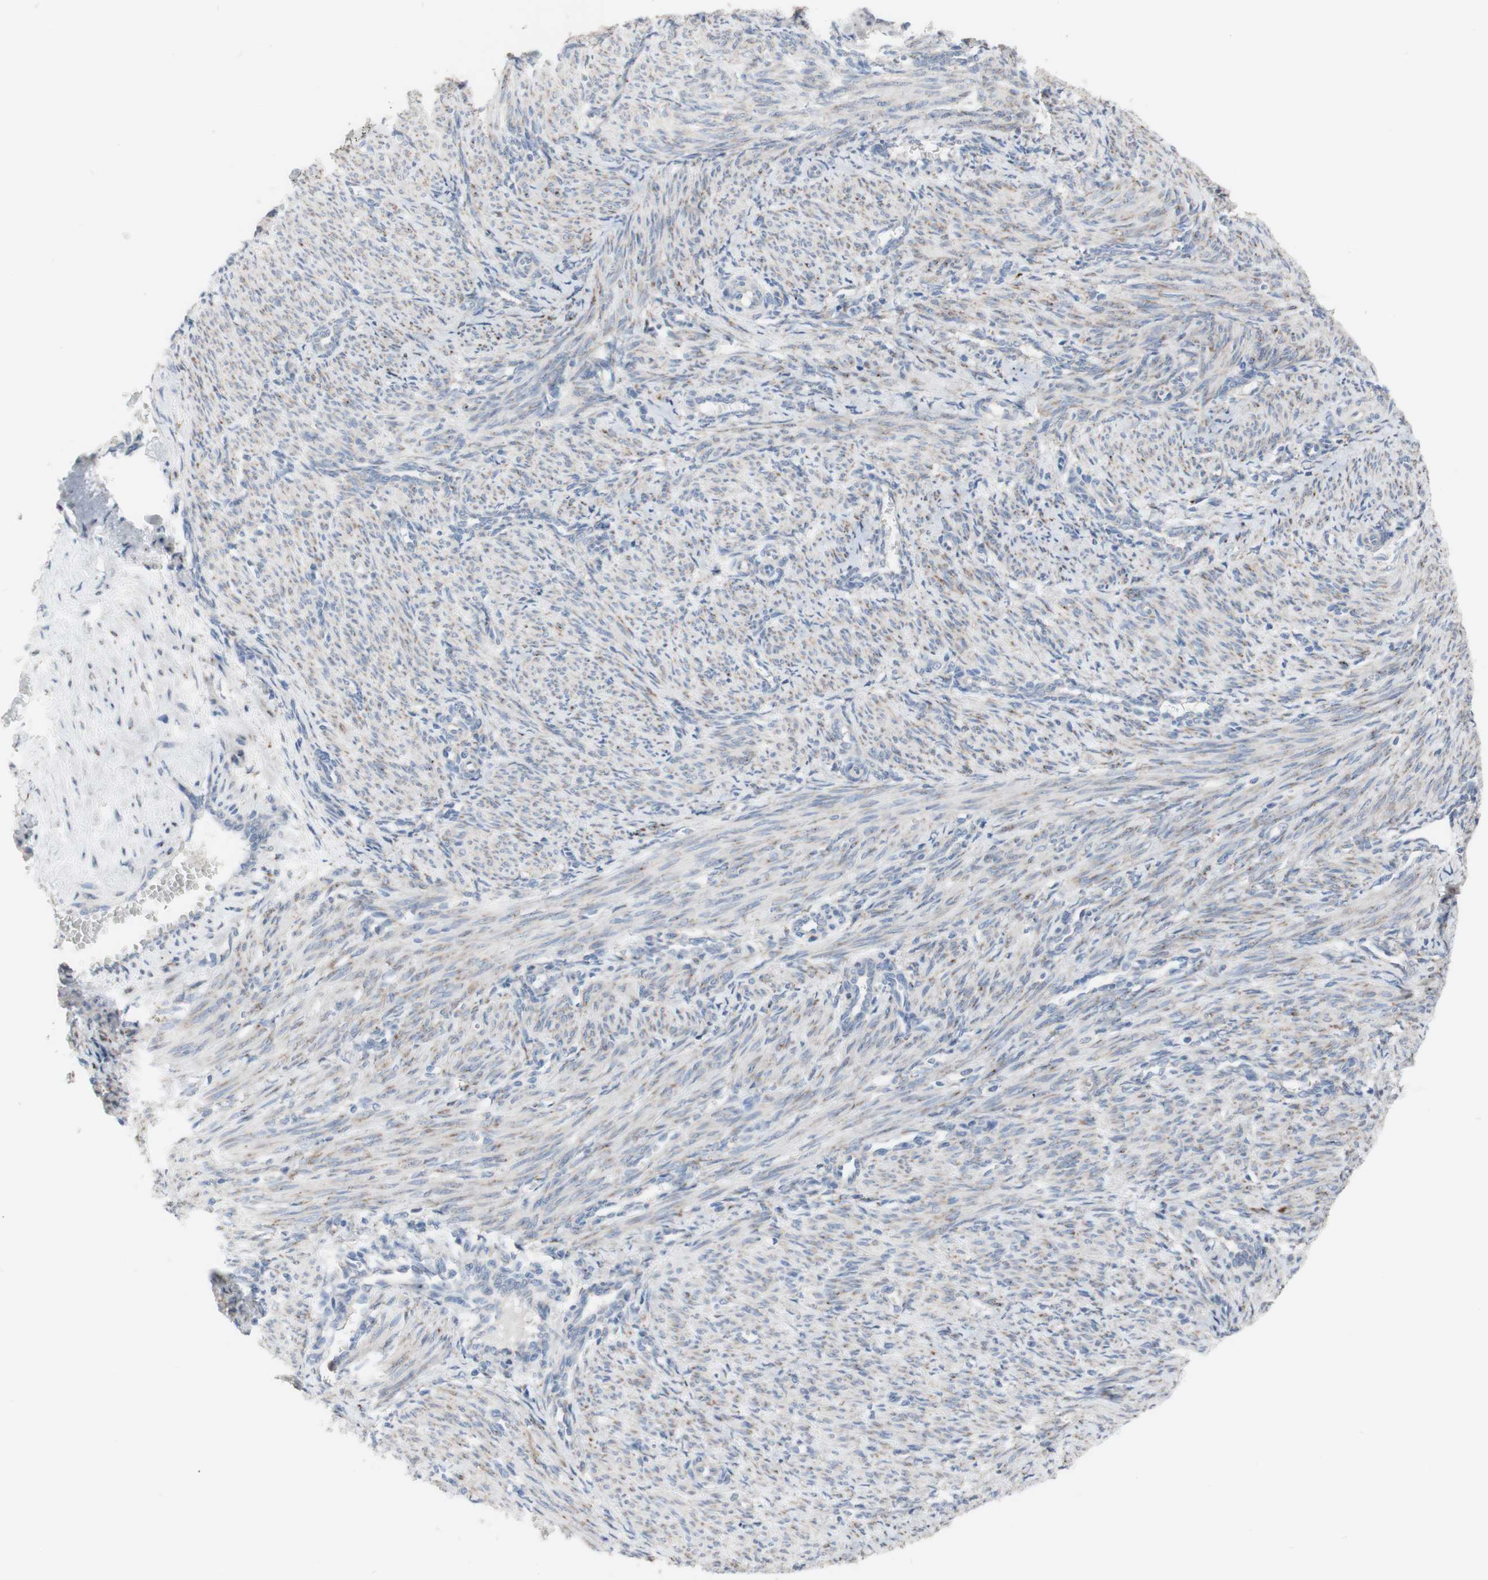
{"staining": {"intensity": "moderate", "quantity": "25%-75%", "location": "cytoplasmic/membranous"}, "tissue": "smooth muscle", "cell_type": "Smooth muscle cells", "image_type": "normal", "snomed": [{"axis": "morphology", "description": "Normal tissue, NOS"}, {"axis": "topography", "description": "Endometrium"}], "caption": "A brown stain labels moderate cytoplasmic/membranous expression of a protein in smooth muscle cells of unremarkable smooth muscle. (IHC, brightfield microscopy, high magnification).", "gene": "AGPAT5", "patient": {"sex": "female", "age": 33}}